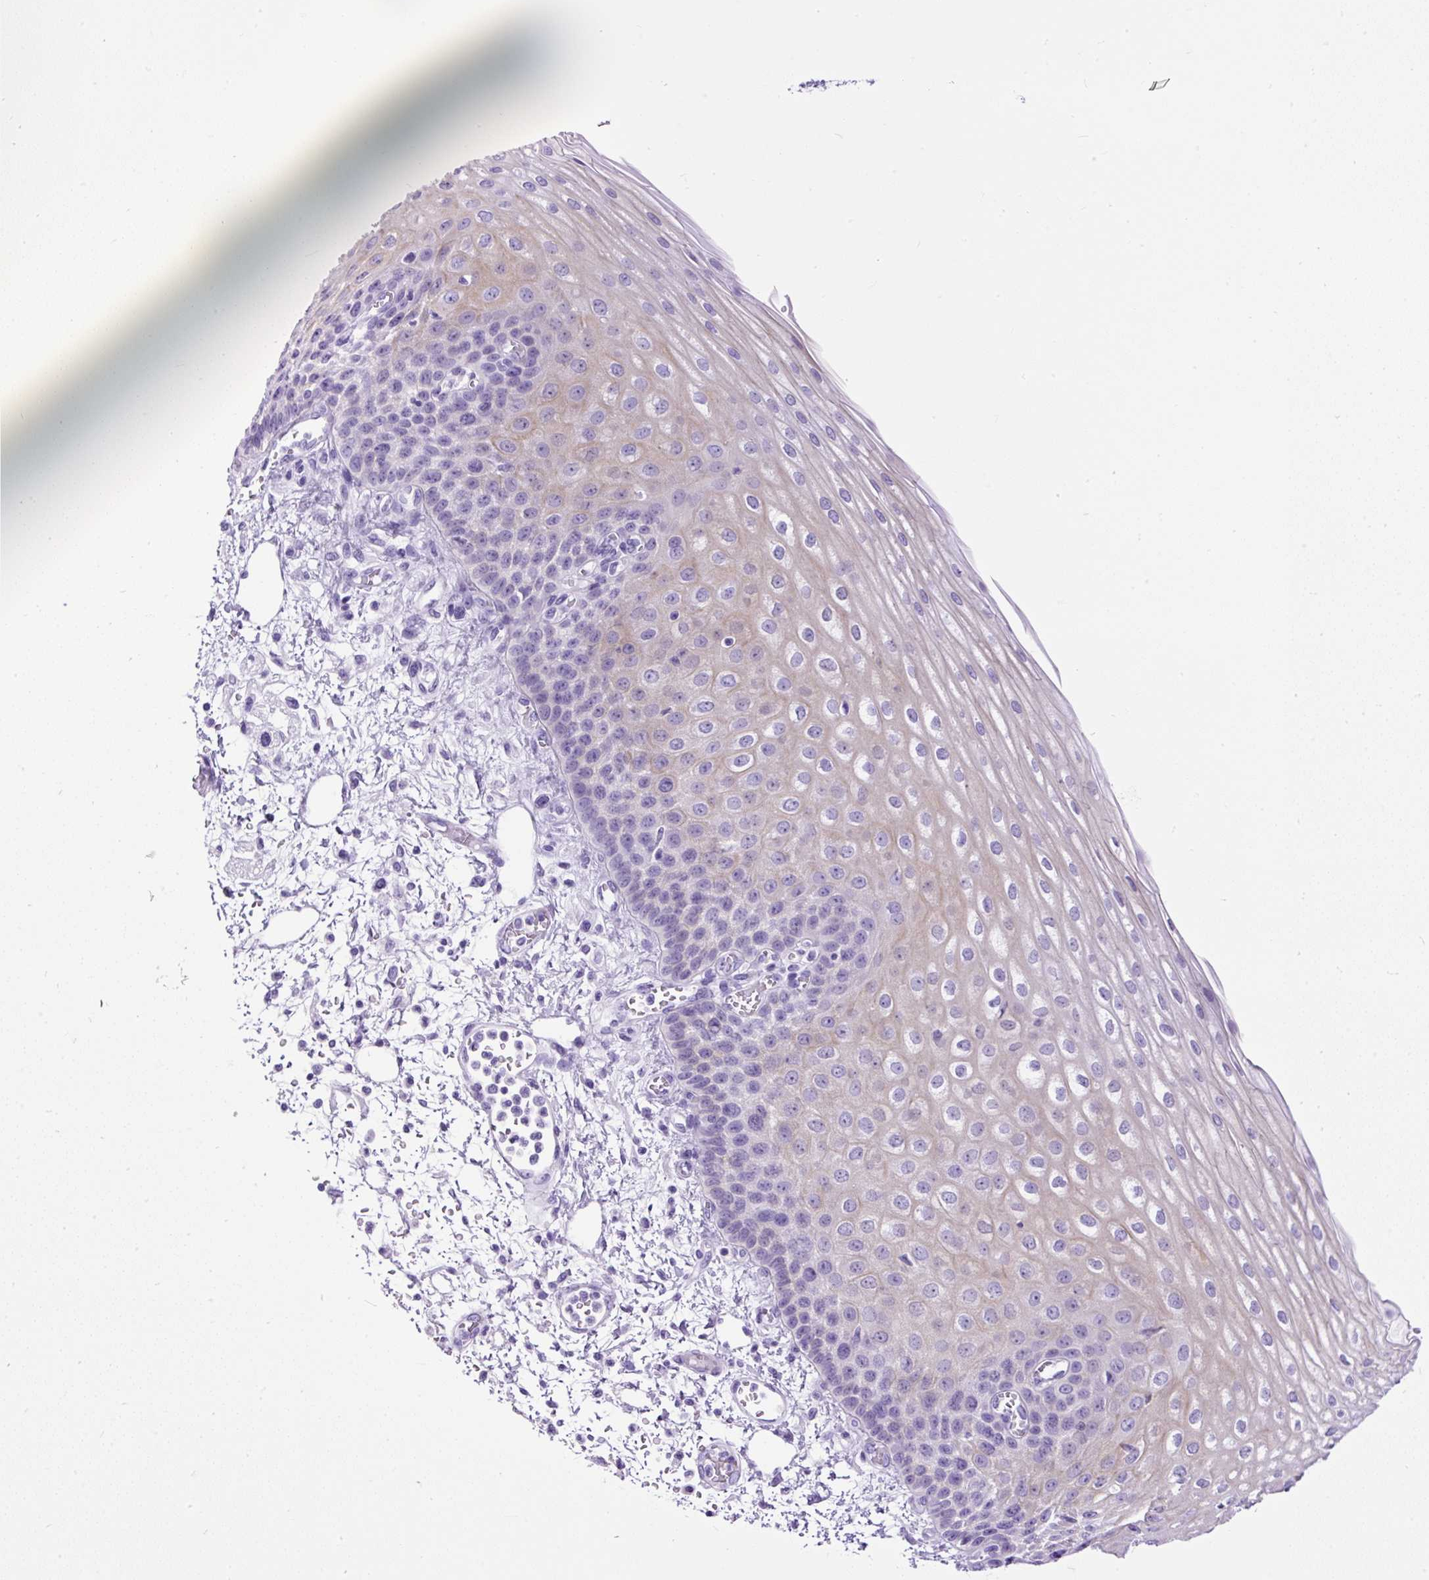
{"staining": {"intensity": "negative", "quantity": "none", "location": "none"}, "tissue": "esophagus", "cell_type": "Squamous epithelial cells", "image_type": "normal", "snomed": [{"axis": "morphology", "description": "Normal tissue, NOS"}, {"axis": "morphology", "description": "Adenocarcinoma, NOS"}, {"axis": "topography", "description": "Esophagus"}], "caption": "High power microscopy micrograph of an immunohistochemistry (IHC) image of benign esophagus, revealing no significant positivity in squamous epithelial cells.", "gene": "PDIA2", "patient": {"sex": "male", "age": 81}}